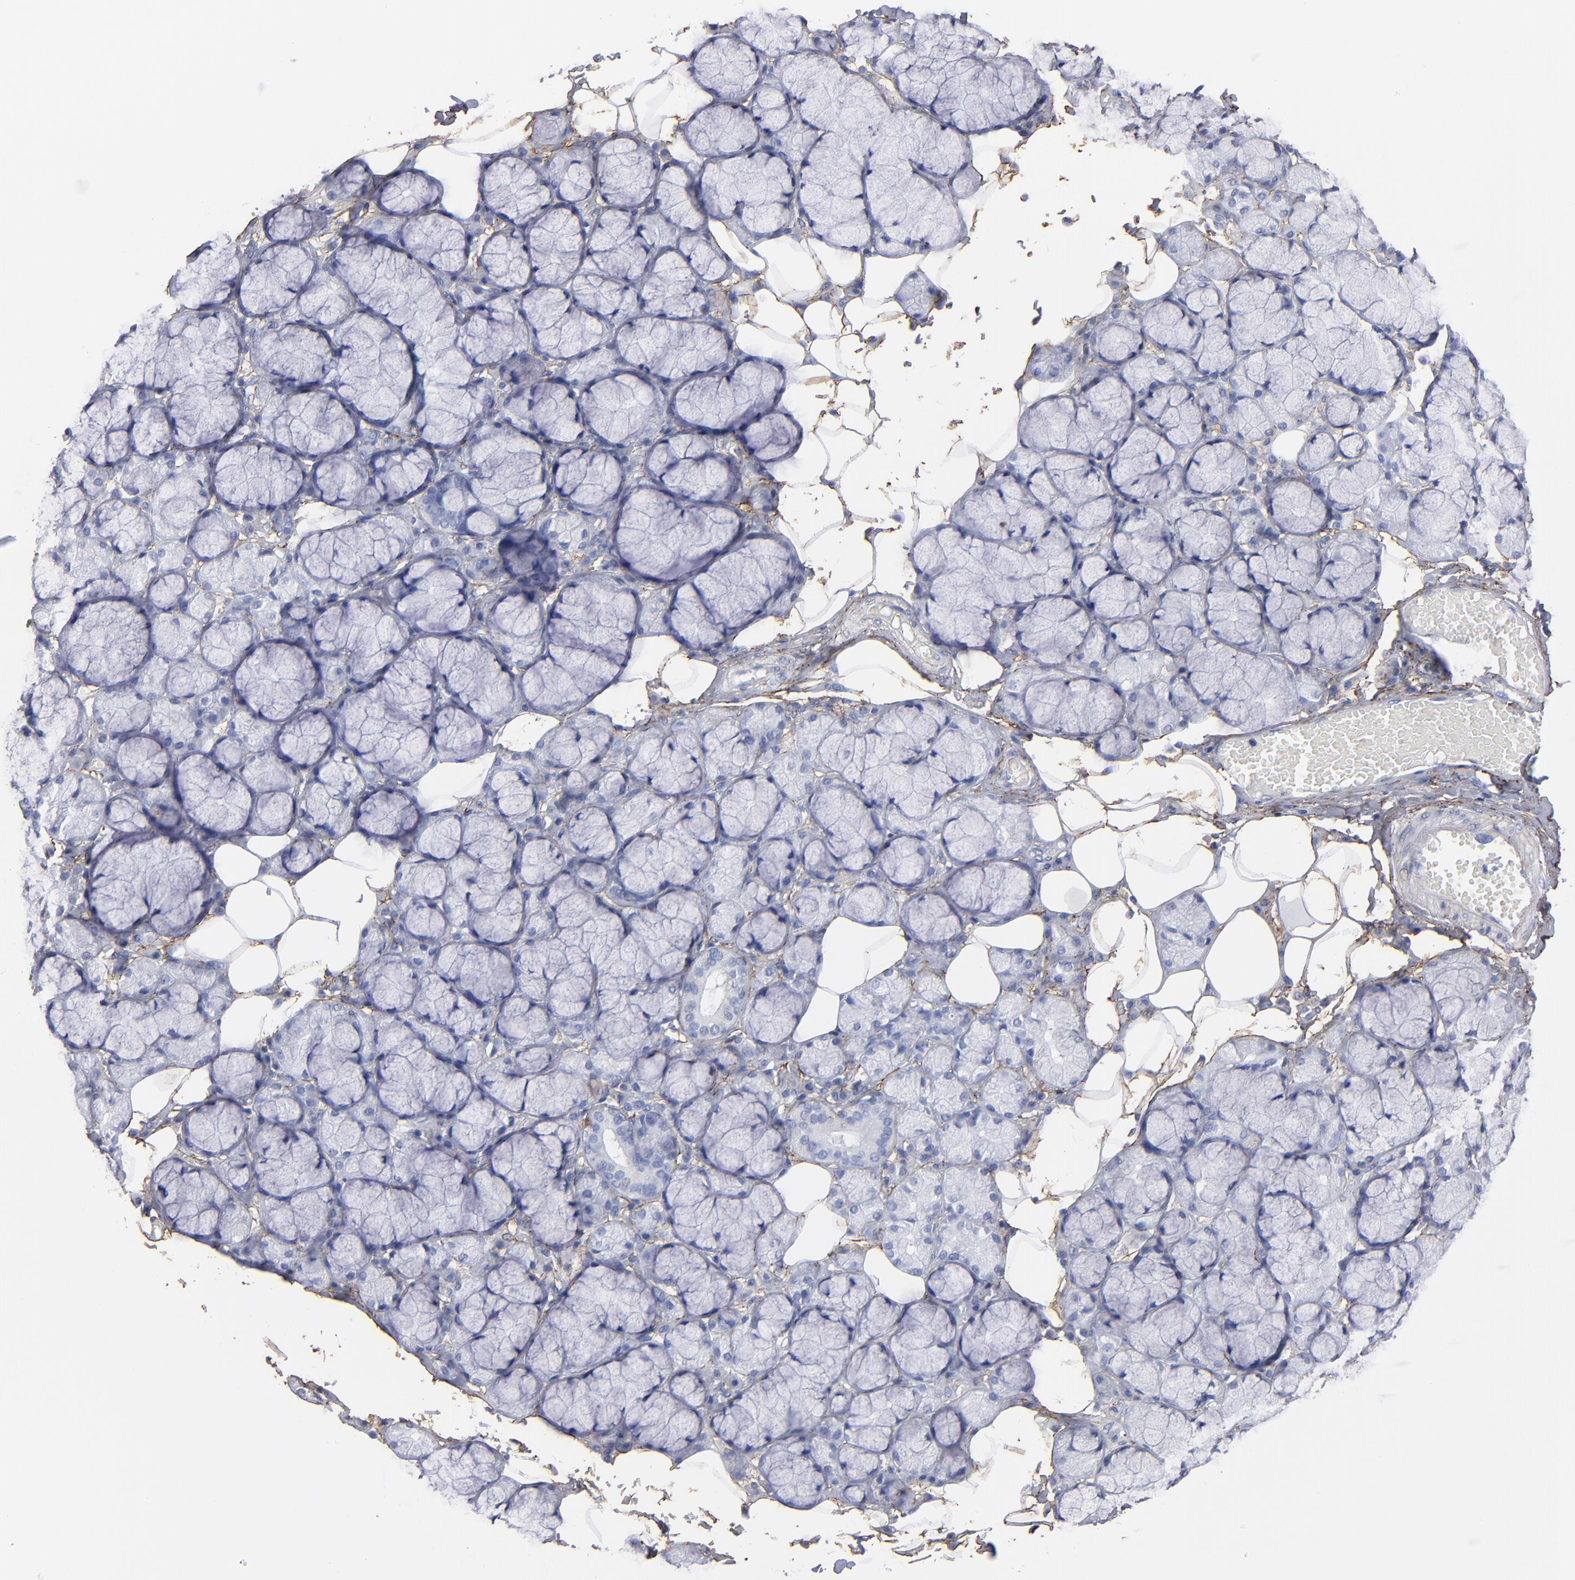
{"staining": {"intensity": "negative", "quantity": "none", "location": "none"}, "tissue": "salivary gland", "cell_type": "Glandular cells", "image_type": "normal", "snomed": [{"axis": "morphology", "description": "Normal tissue, NOS"}, {"axis": "topography", "description": "Skeletal muscle"}, {"axis": "topography", "description": "Oral tissue"}, {"axis": "topography", "description": "Salivary gland"}, {"axis": "topography", "description": "Peripheral nerve tissue"}], "caption": "Immunohistochemistry photomicrograph of benign salivary gland stained for a protein (brown), which exhibits no positivity in glandular cells.", "gene": "EMILIN1", "patient": {"sex": "male", "age": 54}}